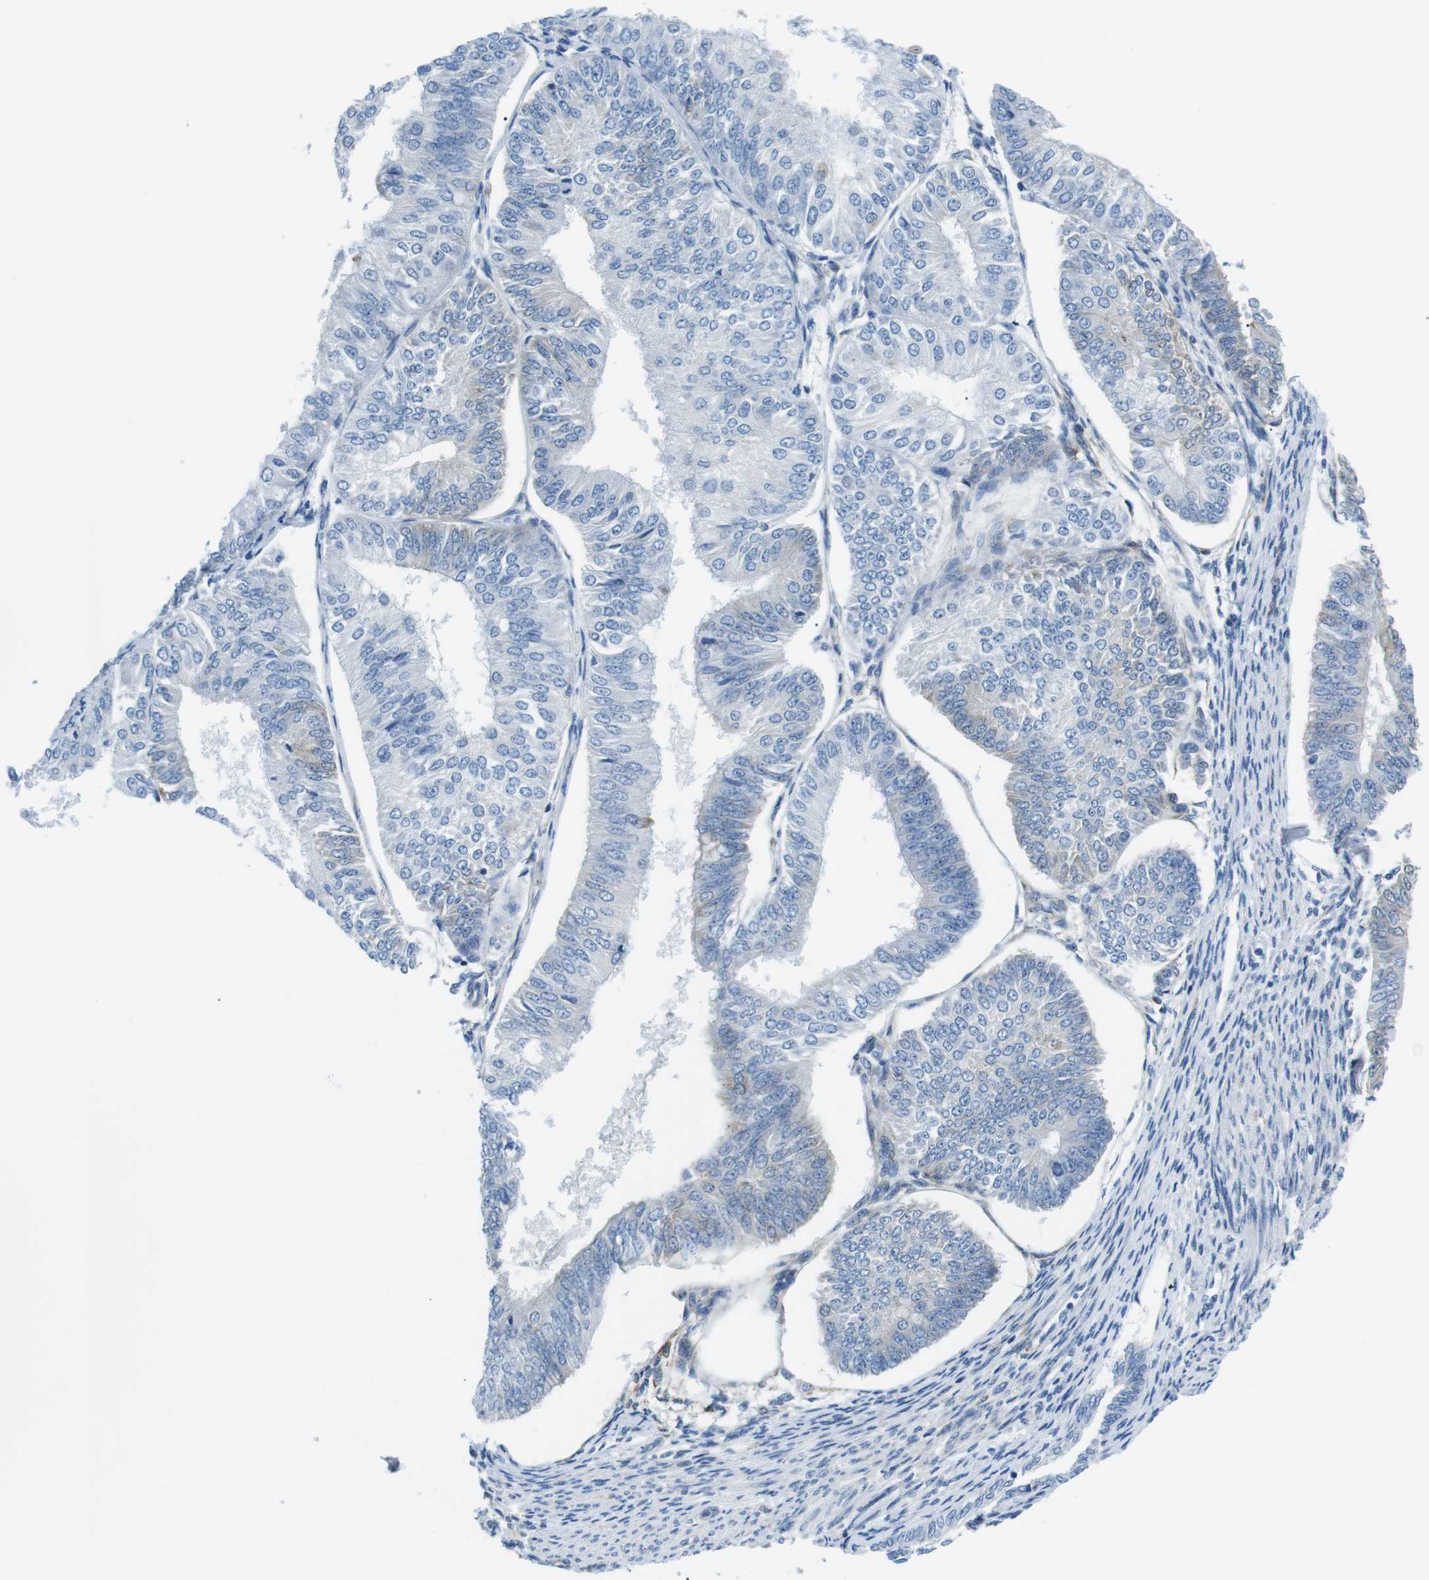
{"staining": {"intensity": "negative", "quantity": "none", "location": "none"}, "tissue": "endometrial cancer", "cell_type": "Tumor cells", "image_type": "cancer", "snomed": [{"axis": "morphology", "description": "Adenocarcinoma, NOS"}, {"axis": "topography", "description": "Endometrium"}], "caption": "Endometrial cancer (adenocarcinoma) was stained to show a protein in brown. There is no significant expression in tumor cells.", "gene": "PHLDA1", "patient": {"sex": "female", "age": 58}}